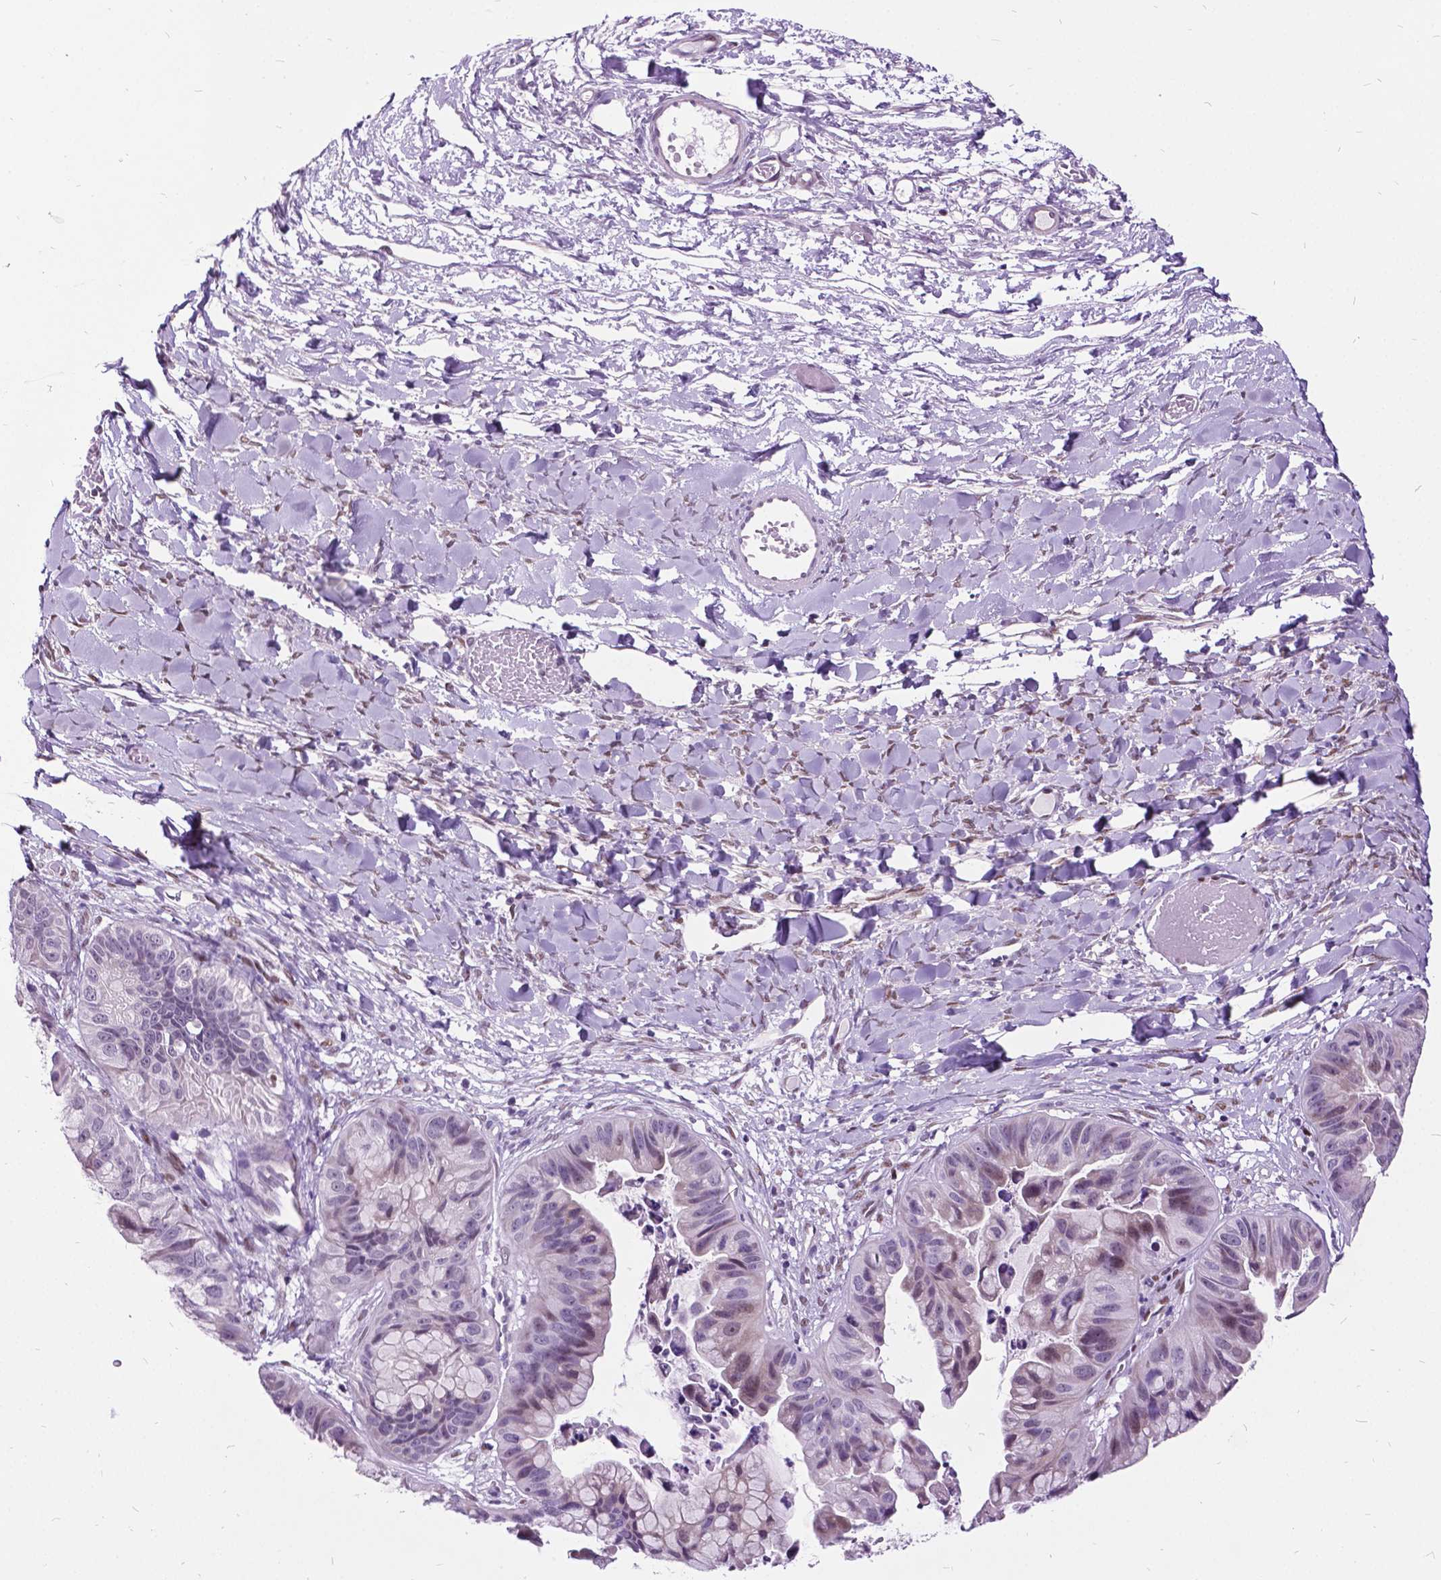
{"staining": {"intensity": "weak", "quantity": "<25%", "location": "nuclear"}, "tissue": "ovarian cancer", "cell_type": "Tumor cells", "image_type": "cancer", "snomed": [{"axis": "morphology", "description": "Cystadenocarcinoma, mucinous, NOS"}, {"axis": "topography", "description": "Ovary"}], "caption": "High magnification brightfield microscopy of mucinous cystadenocarcinoma (ovarian) stained with DAB (brown) and counterstained with hematoxylin (blue): tumor cells show no significant staining.", "gene": "DPF3", "patient": {"sex": "female", "age": 76}}